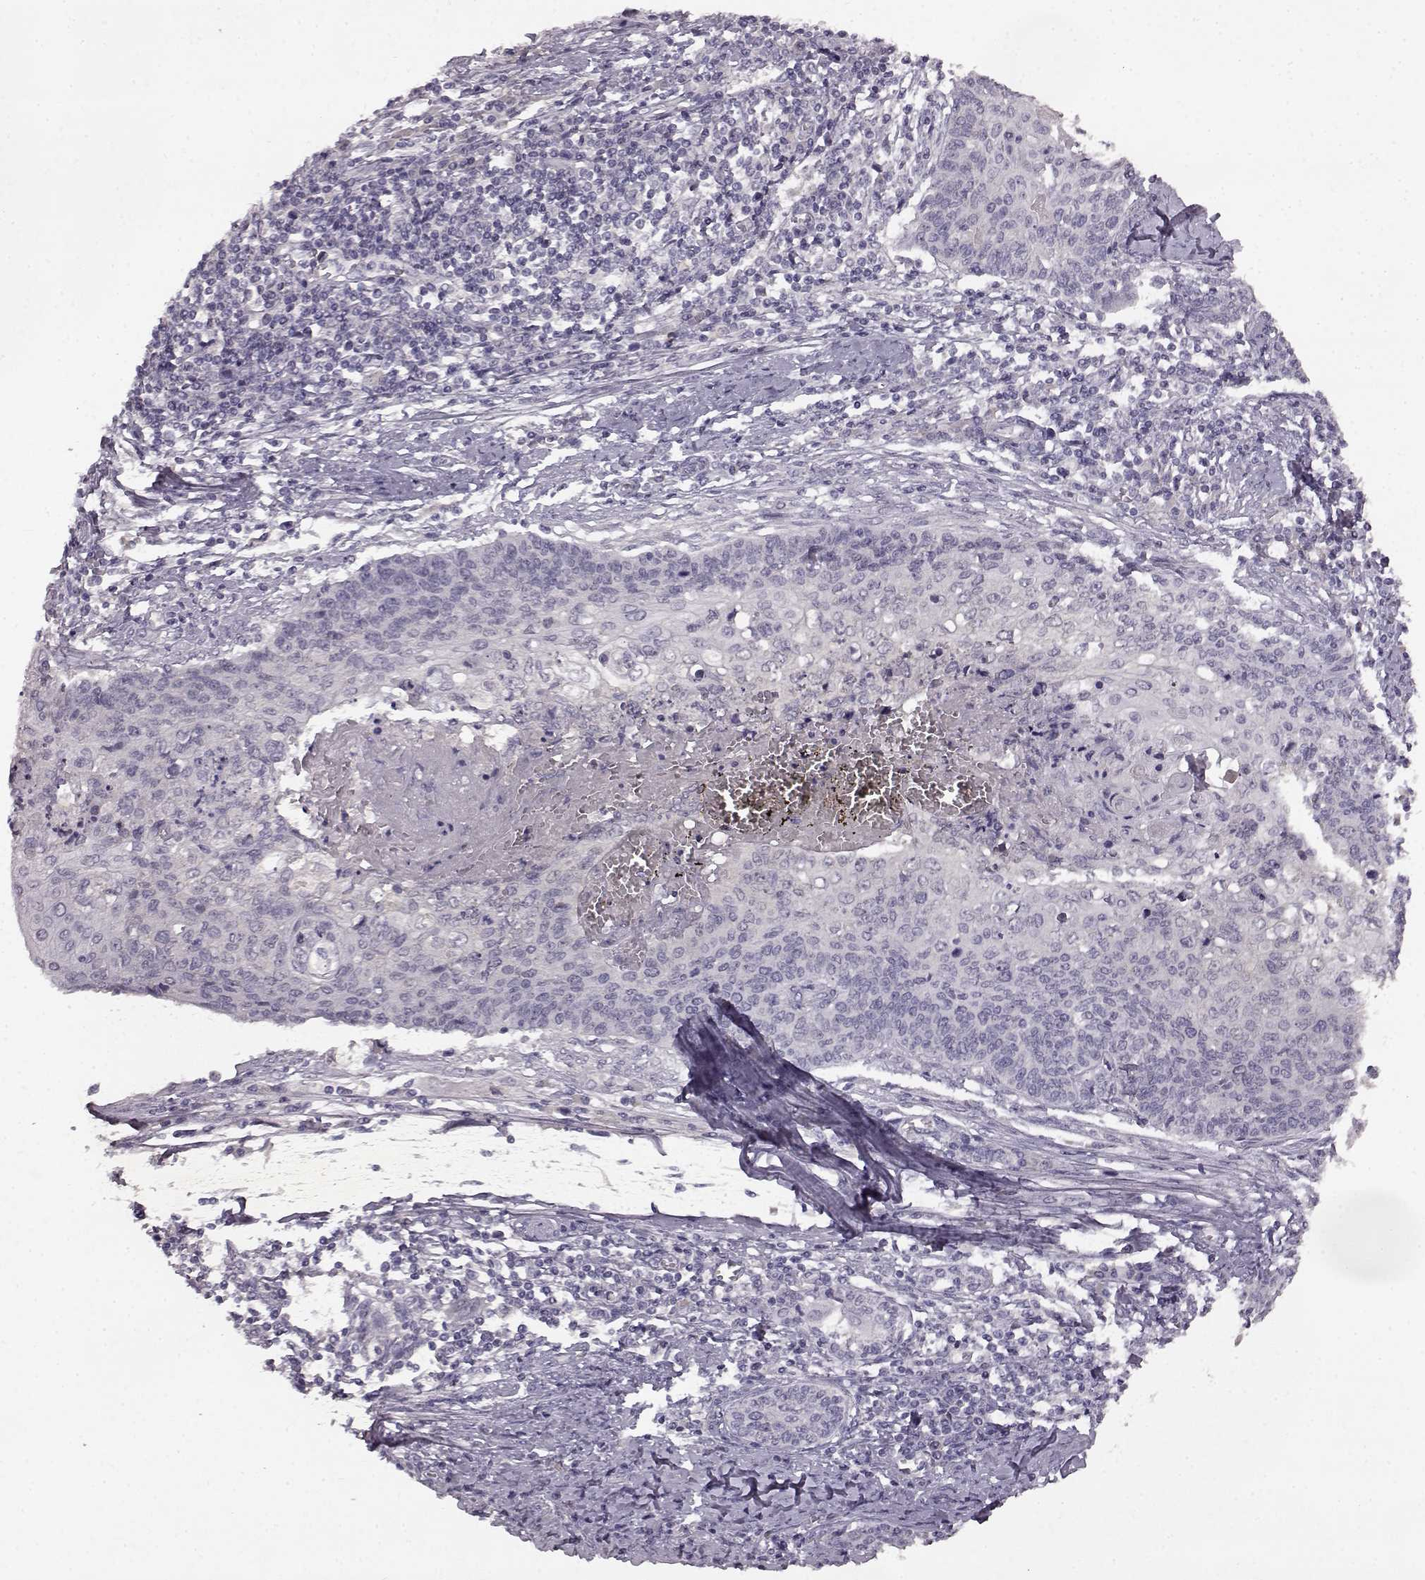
{"staining": {"intensity": "negative", "quantity": "none", "location": "none"}, "tissue": "cervical cancer", "cell_type": "Tumor cells", "image_type": "cancer", "snomed": [{"axis": "morphology", "description": "Squamous cell carcinoma, NOS"}, {"axis": "topography", "description": "Cervix"}], "caption": "High power microscopy histopathology image of an immunohistochemistry (IHC) histopathology image of cervical cancer, revealing no significant expression in tumor cells.", "gene": "SPAG17", "patient": {"sex": "female", "age": 39}}